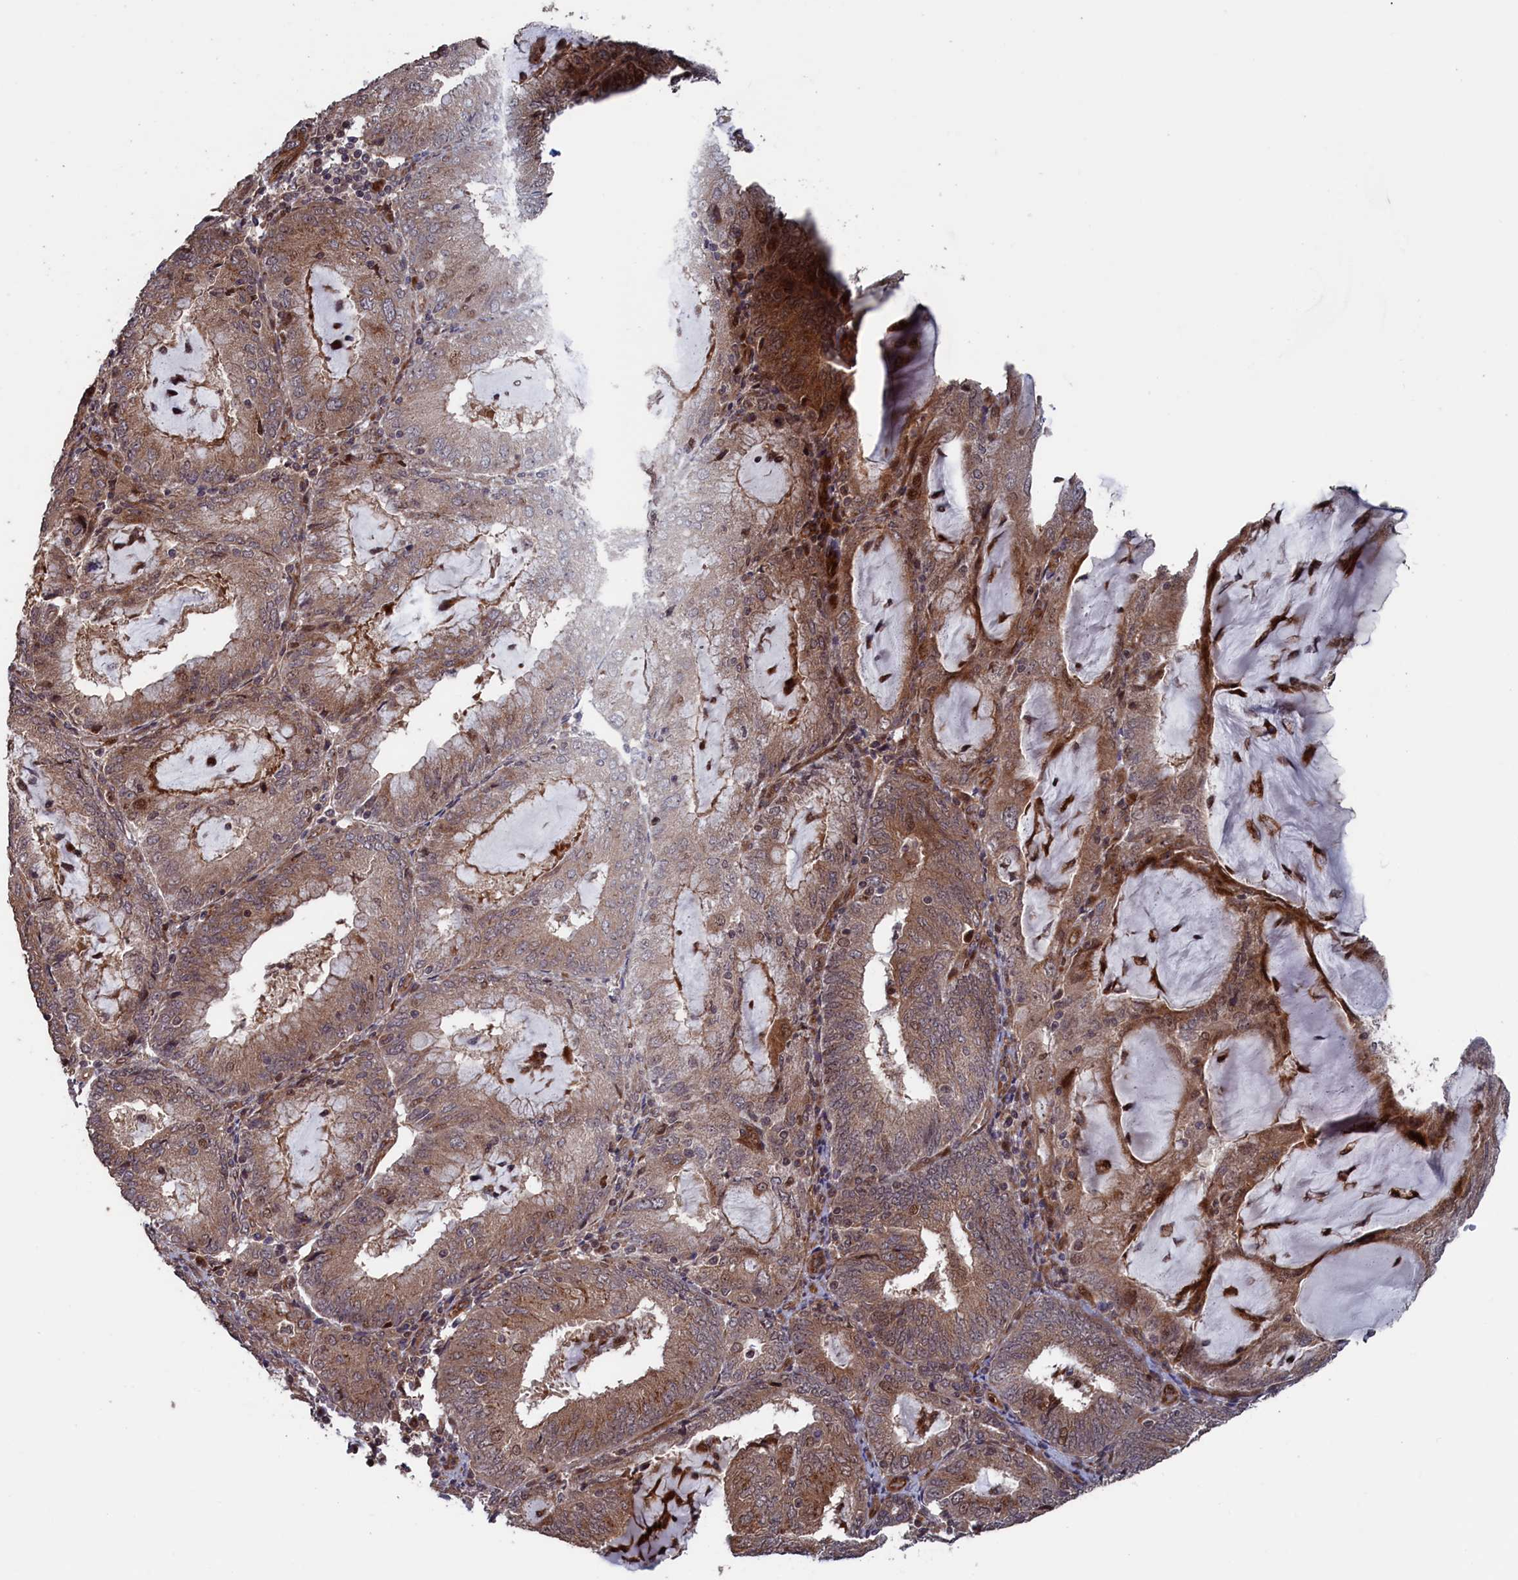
{"staining": {"intensity": "moderate", "quantity": ">75%", "location": "cytoplasmic/membranous,nuclear"}, "tissue": "endometrial cancer", "cell_type": "Tumor cells", "image_type": "cancer", "snomed": [{"axis": "morphology", "description": "Adenocarcinoma, NOS"}, {"axis": "topography", "description": "Endometrium"}], "caption": "Immunohistochemistry micrograph of endometrial cancer (adenocarcinoma) stained for a protein (brown), which reveals medium levels of moderate cytoplasmic/membranous and nuclear expression in approximately >75% of tumor cells.", "gene": "LSG1", "patient": {"sex": "female", "age": 81}}